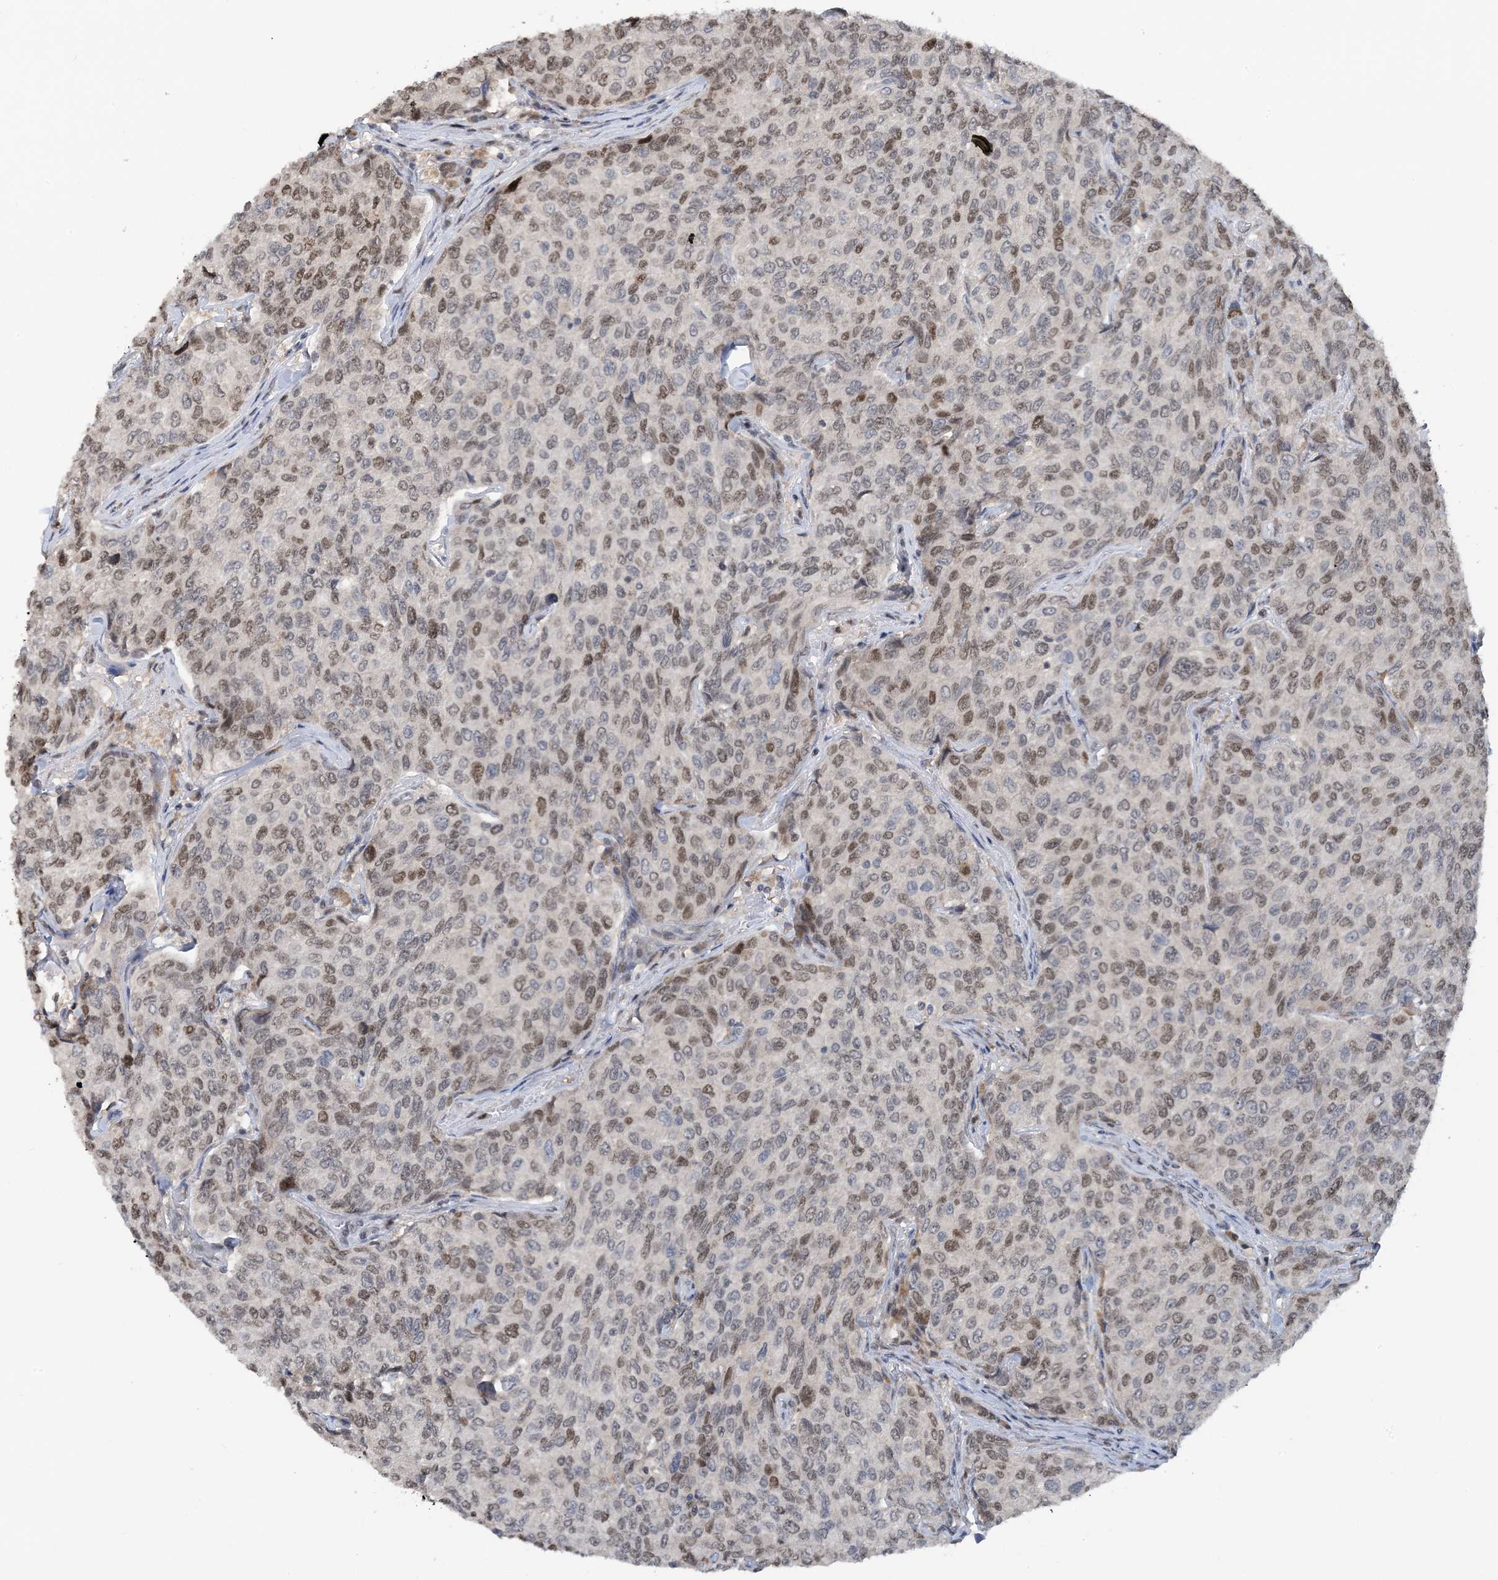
{"staining": {"intensity": "moderate", "quantity": "<25%", "location": "nuclear"}, "tissue": "breast cancer", "cell_type": "Tumor cells", "image_type": "cancer", "snomed": [{"axis": "morphology", "description": "Duct carcinoma"}, {"axis": "topography", "description": "Breast"}], "caption": "Immunohistochemistry (IHC) of human breast invasive ductal carcinoma demonstrates low levels of moderate nuclear staining in approximately <25% of tumor cells. (brown staining indicates protein expression, while blue staining denotes nuclei).", "gene": "ACYP2", "patient": {"sex": "female", "age": 55}}